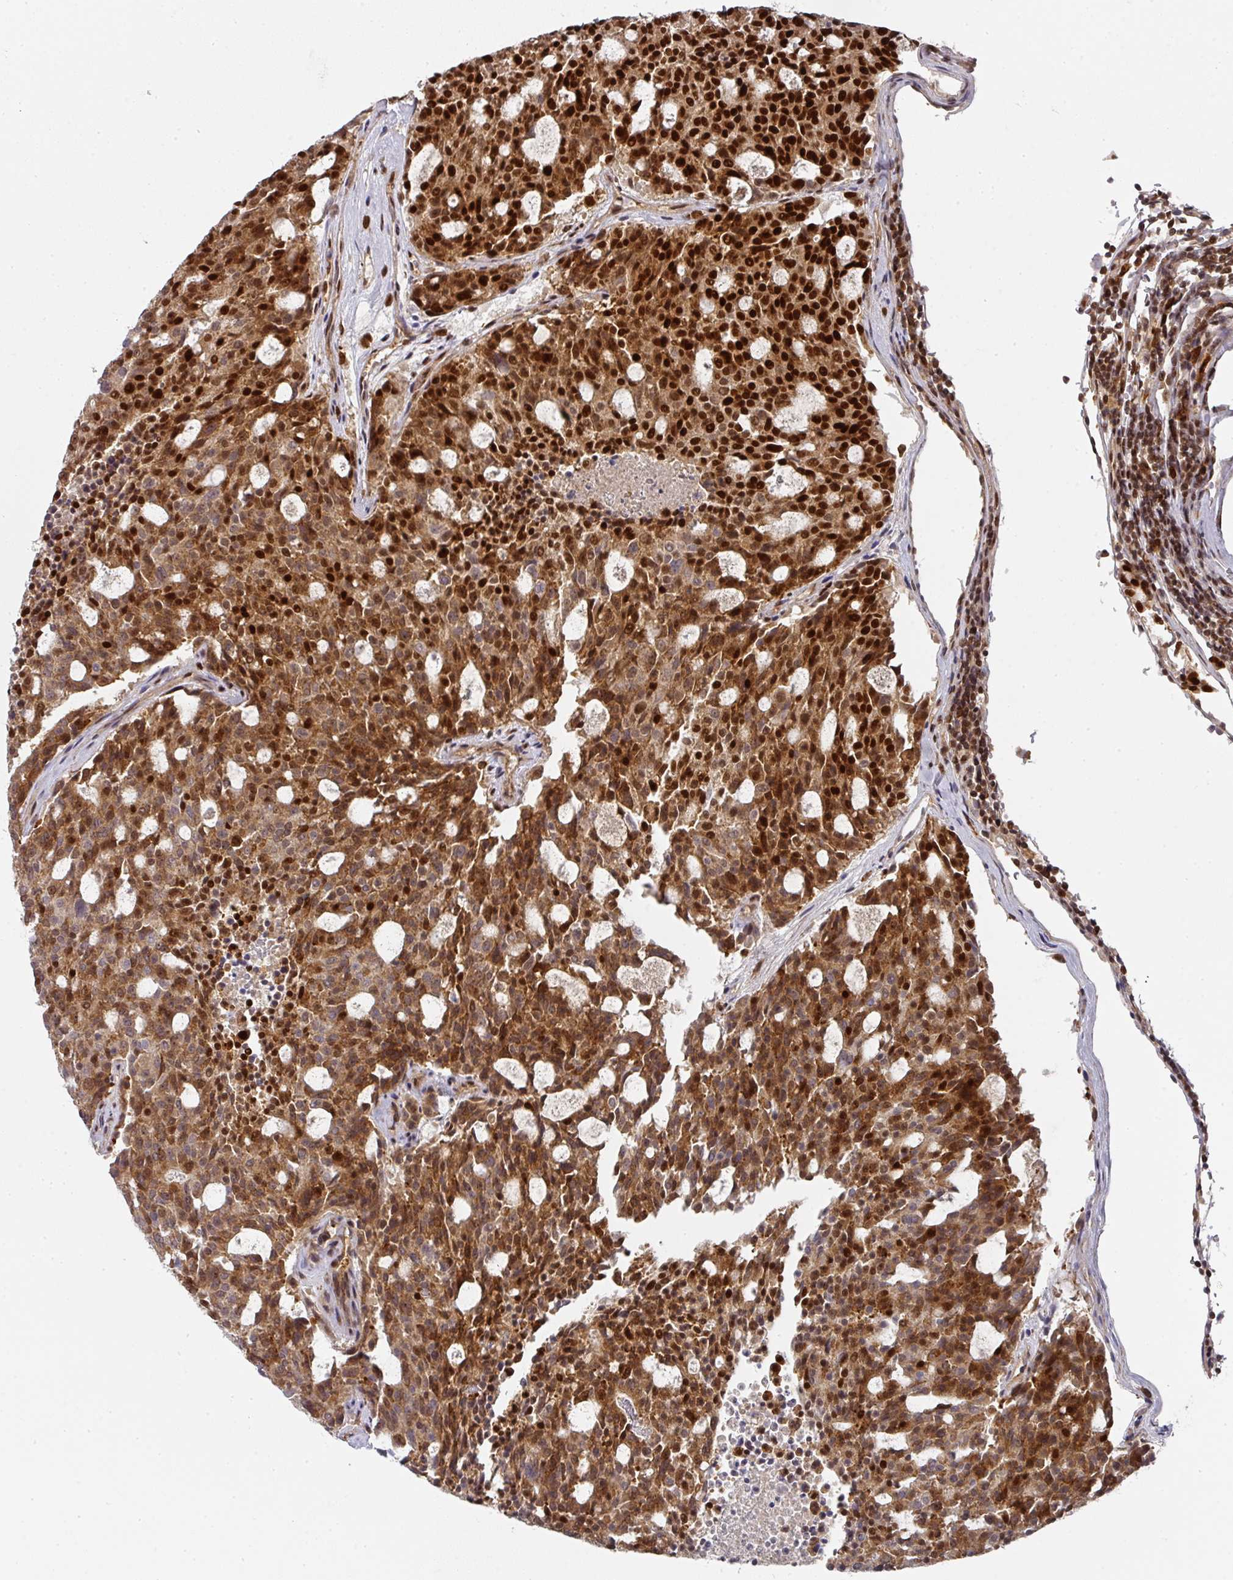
{"staining": {"intensity": "strong", "quantity": ">75%", "location": "cytoplasmic/membranous,nuclear"}, "tissue": "carcinoid", "cell_type": "Tumor cells", "image_type": "cancer", "snomed": [{"axis": "morphology", "description": "Carcinoid, malignant, NOS"}, {"axis": "topography", "description": "Pancreas"}], "caption": "Human carcinoid stained for a protein (brown) exhibits strong cytoplasmic/membranous and nuclear positive staining in about >75% of tumor cells.", "gene": "DIDO1", "patient": {"sex": "female", "age": 54}}